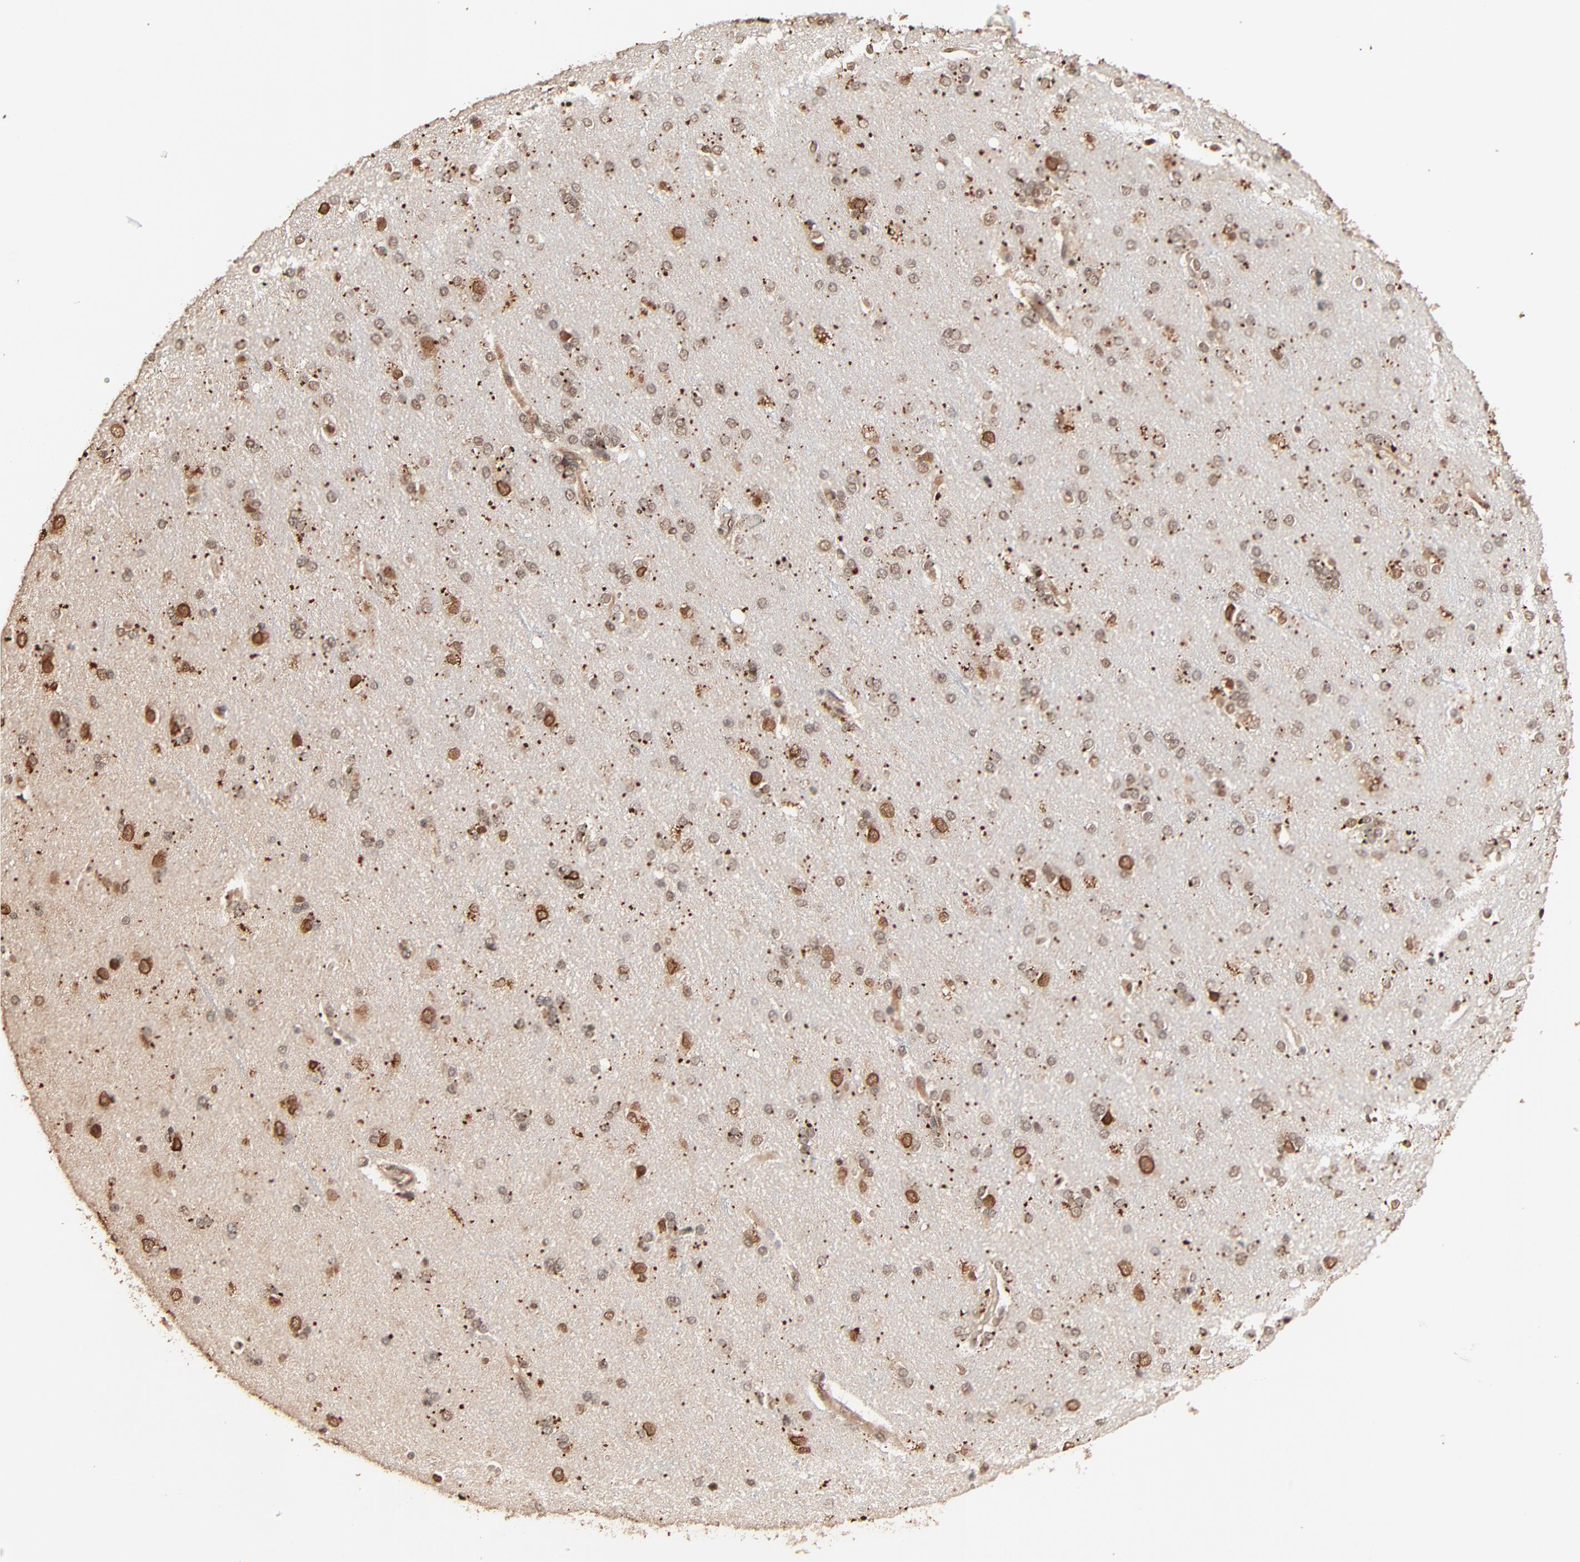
{"staining": {"intensity": "weak", "quantity": "25%-75%", "location": "cytoplasmic/membranous"}, "tissue": "cerebral cortex", "cell_type": "Endothelial cells", "image_type": "normal", "snomed": [{"axis": "morphology", "description": "Normal tissue, NOS"}, {"axis": "topography", "description": "Cerebral cortex"}], "caption": "An image showing weak cytoplasmic/membranous positivity in about 25%-75% of endothelial cells in normal cerebral cortex, as visualized by brown immunohistochemical staining.", "gene": "FAM227A", "patient": {"sex": "female", "age": 54}}